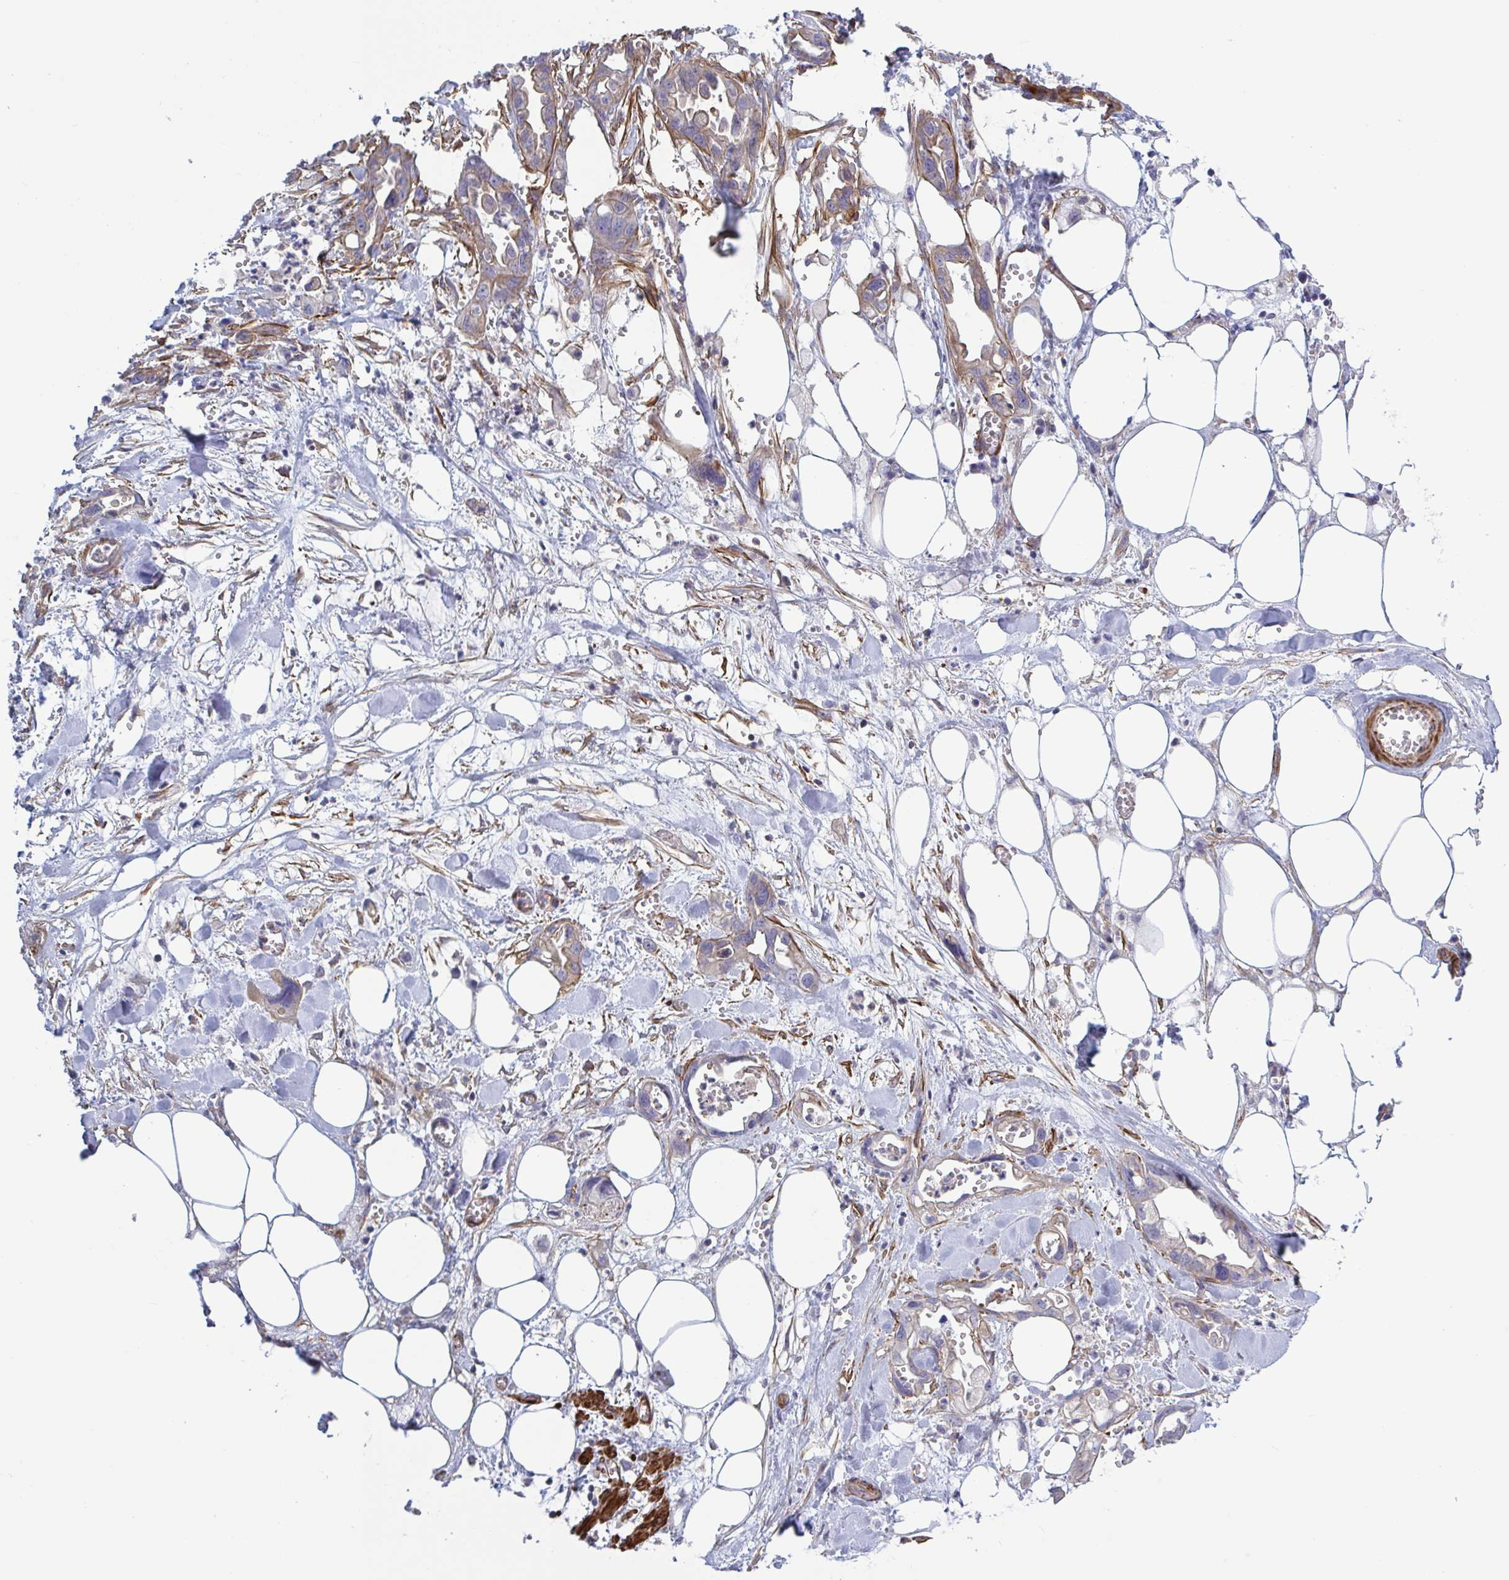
{"staining": {"intensity": "weak", "quantity": "25%-75%", "location": "cytoplasmic/membranous"}, "tissue": "pancreatic cancer", "cell_type": "Tumor cells", "image_type": "cancer", "snomed": [{"axis": "morphology", "description": "Adenocarcinoma, NOS"}, {"axis": "topography", "description": "Pancreas"}], "caption": "Pancreatic cancer was stained to show a protein in brown. There is low levels of weak cytoplasmic/membranous staining in approximately 25%-75% of tumor cells.", "gene": "SHISA7", "patient": {"sex": "female", "age": 73}}